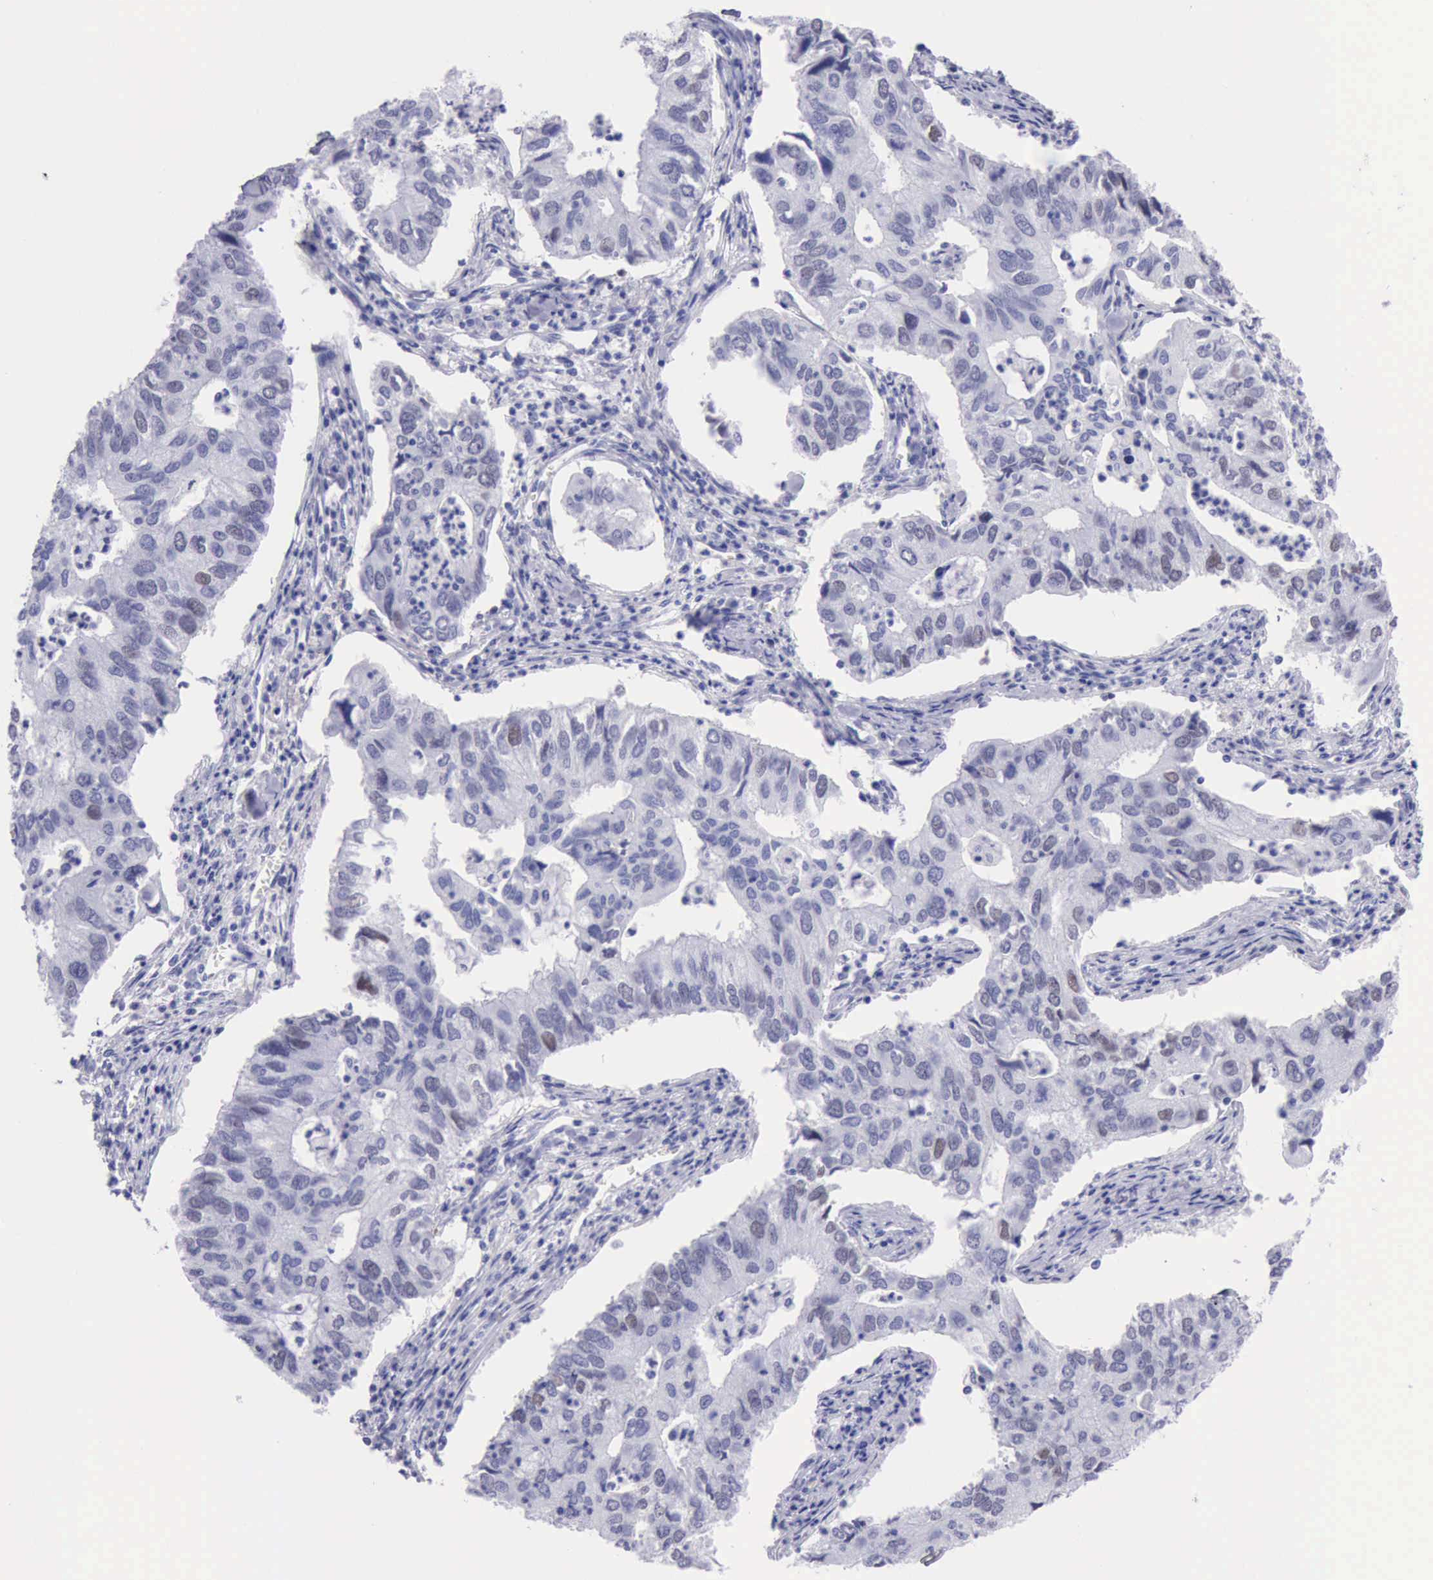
{"staining": {"intensity": "weak", "quantity": "<25%", "location": "nuclear"}, "tissue": "lung cancer", "cell_type": "Tumor cells", "image_type": "cancer", "snomed": [{"axis": "morphology", "description": "Adenocarcinoma, NOS"}, {"axis": "topography", "description": "Lung"}], "caption": "This is an immunohistochemistry photomicrograph of human lung cancer. There is no staining in tumor cells.", "gene": "MCM2", "patient": {"sex": "male", "age": 48}}